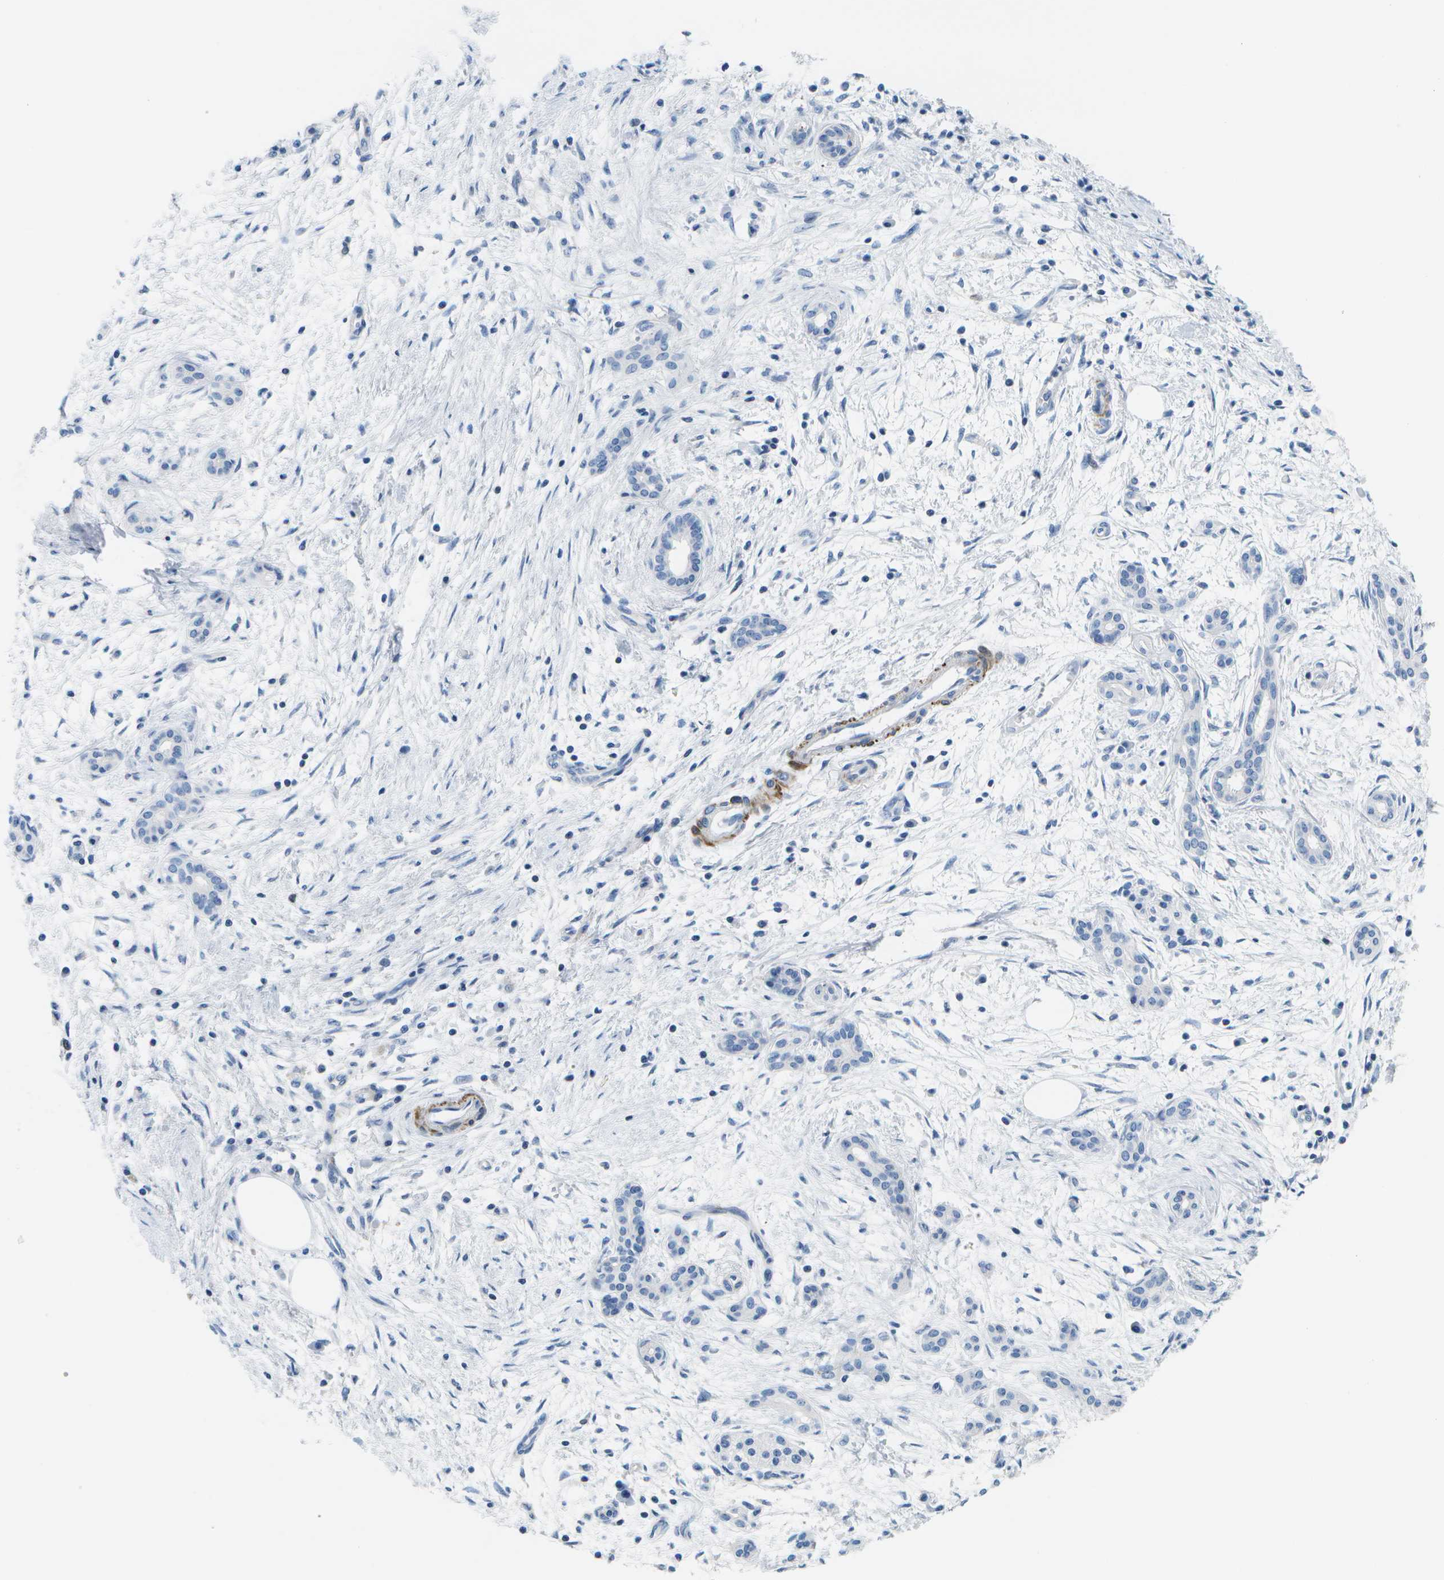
{"staining": {"intensity": "negative", "quantity": "none", "location": "none"}, "tissue": "pancreatic cancer", "cell_type": "Tumor cells", "image_type": "cancer", "snomed": [{"axis": "morphology", "description": "Adenocarcinoma, NOS"}, {"axis": "topography", "description": "Pancreas"}], "caption": "Immunohistochemistry of pancreatic cancer (adenocarcinoma) displays no staining in tumor cells.", "gene": "ADGRG6", "patient": {"sex": "female", "age": 70}}